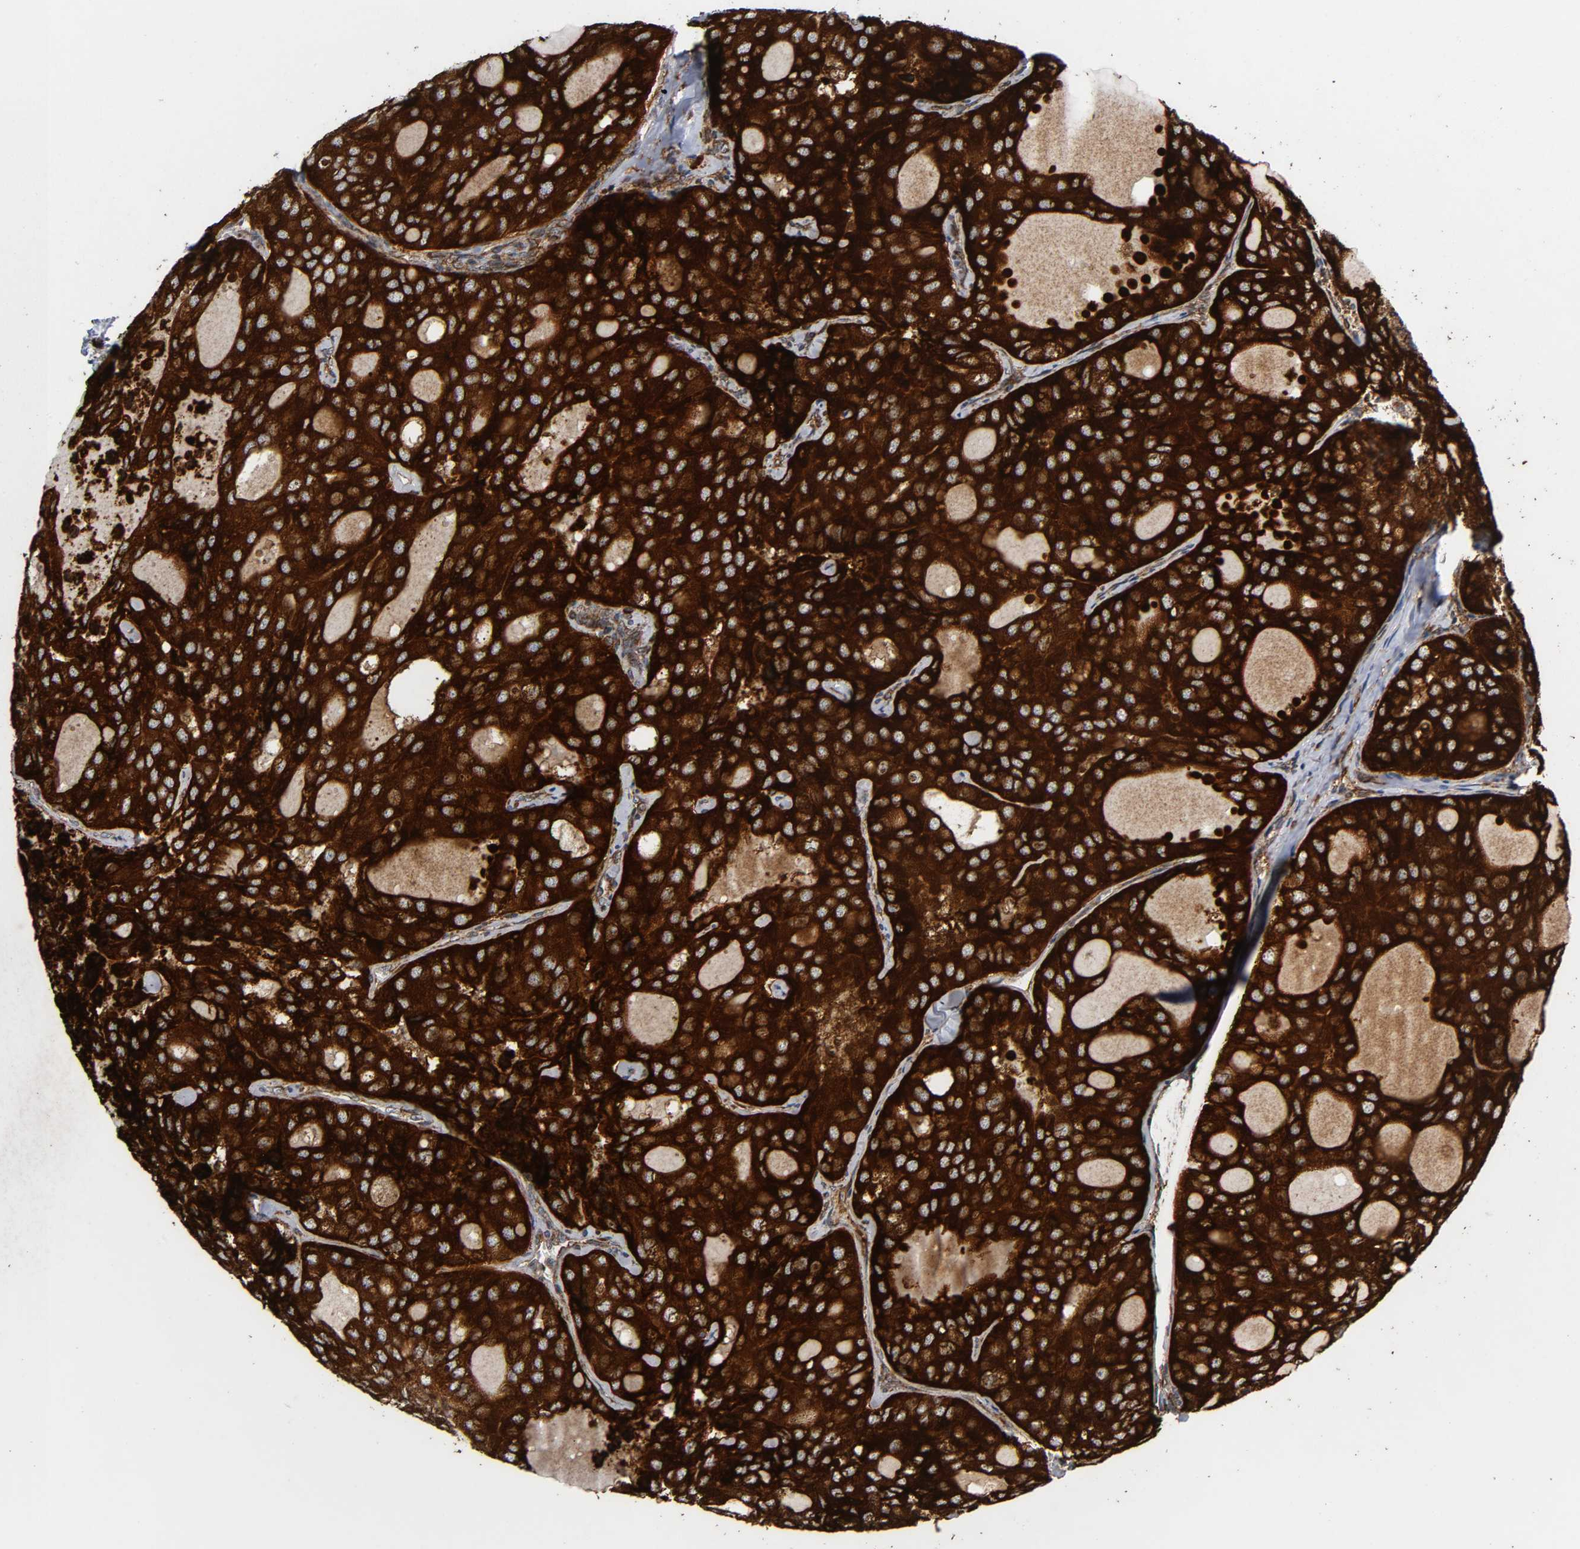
{"staining": {"intensity": "strong", "quantity": ">75%", "location": "cytoplasmic/membranous"}, "tissue": "thyroid cancer", "cell_type": "Tumor cells", "image_type": "cancer", "snomed": [{"axis": "morphology", "description": "Follicular adenoma carcinoma, NOS"}, {"axis": "topography", "description": "Thyroid gland"}], "caption": "An immunohistochemistry (IHC) micrograph of neoplastic tissue is shown. Protein staining in brown highlights strong cytoplasmic/membranous positivity in follicular adenoma carcinoma (thyroid) within tumor cells. (DAB (3,3'-diaminobenzidine) IHC with brightfield microscopy, high magnification).", "gene": "MAP3K1", "patient": {"sex": "male", "age": 75}}